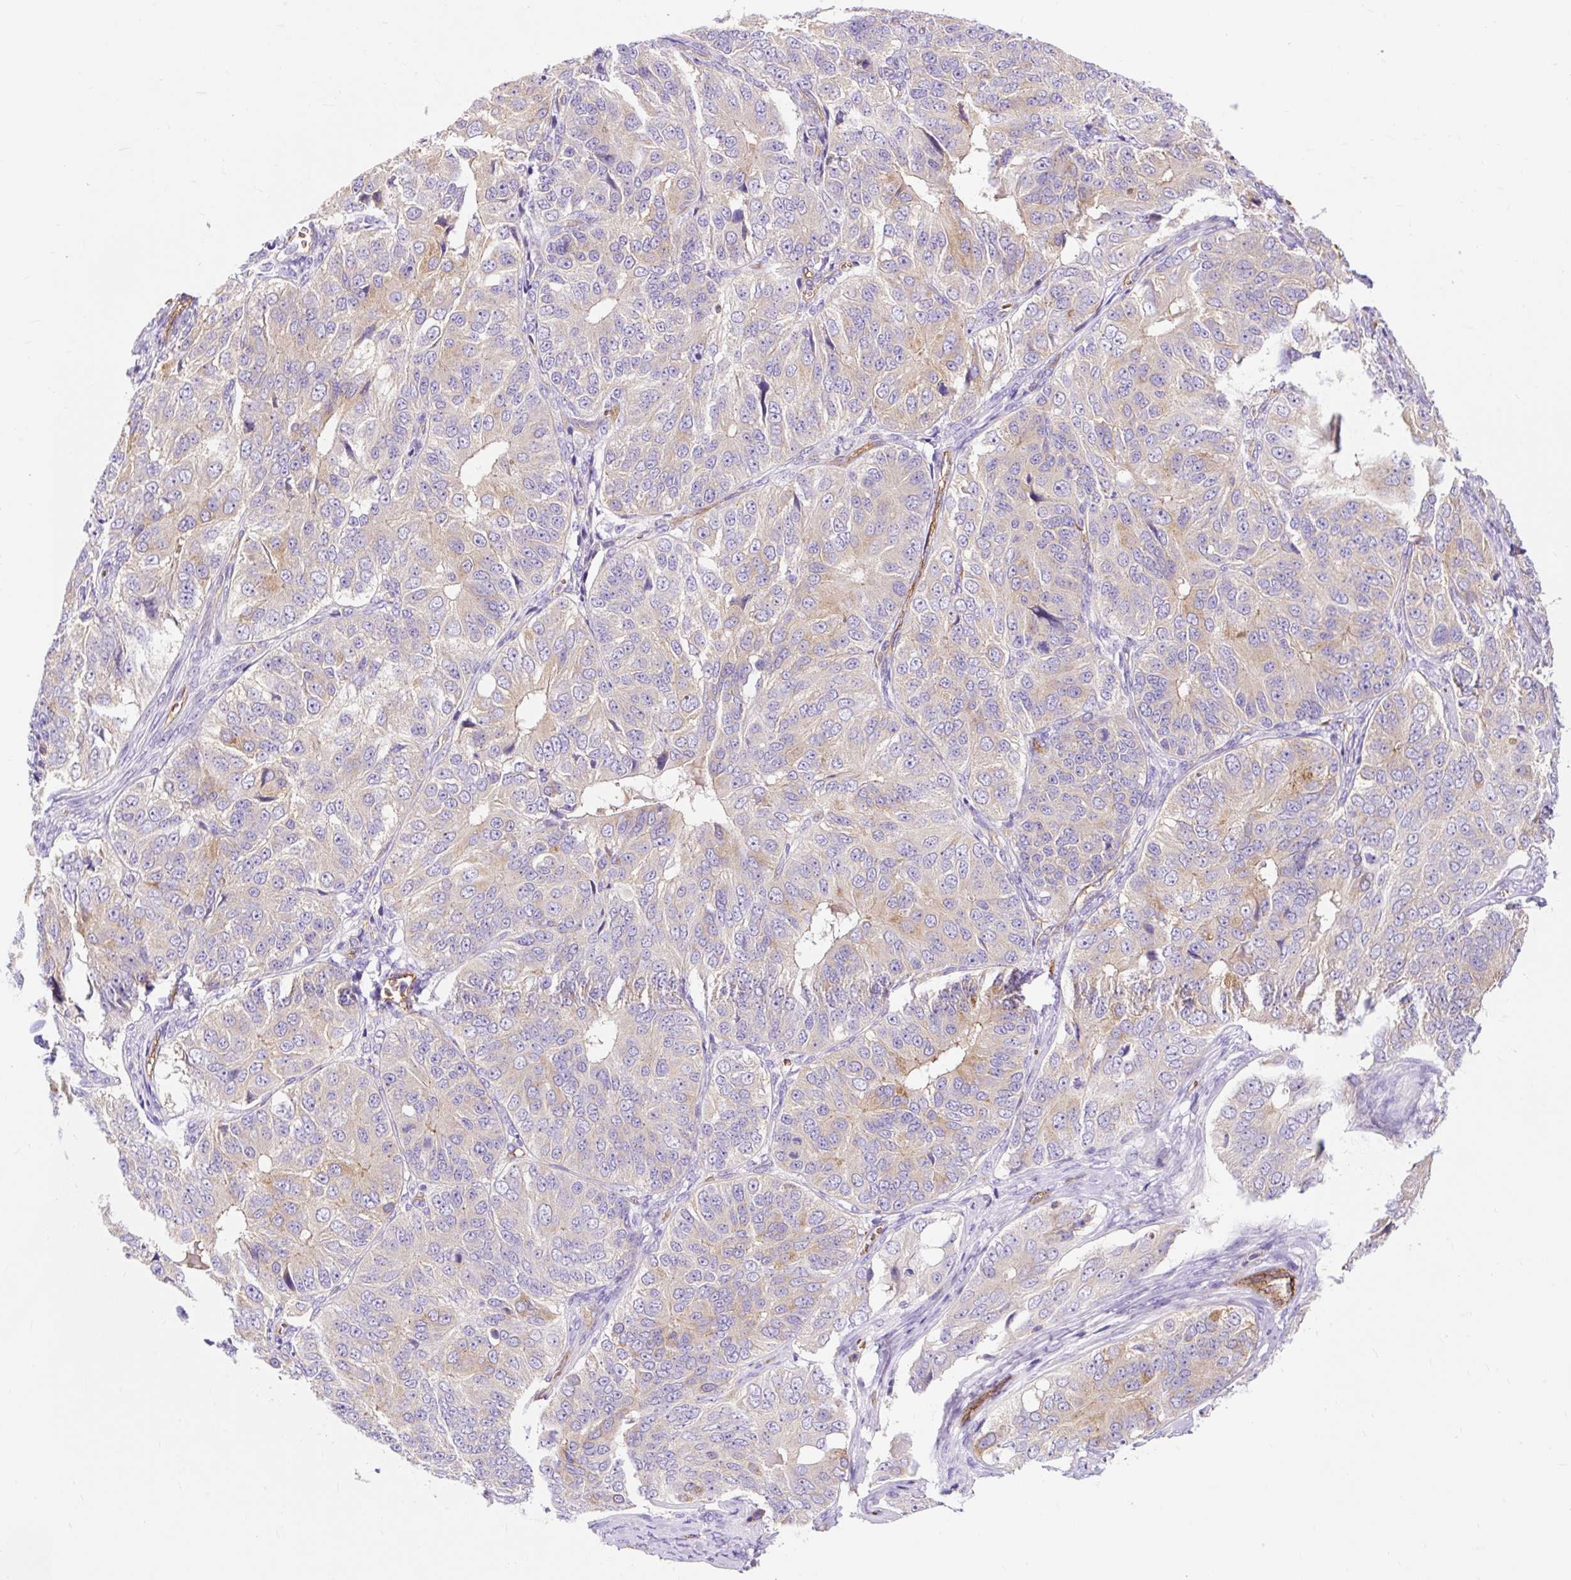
{"staining": {"intensity": "weak", "quantity": "25%-75%", "location": "cytoplasmic/membranous"}, "tissue": "ovarian cancer", "cell_type": "Tumor cells", "image_type": "cancer", "snomed": [{"axis": "morphology", "description": "Carcinoma, endometroid"}, {"axis": "topography", "description": "Ovary"}], "caption": "Immunohistochemical staining of human ovarian endometroid carcinoma demonstrates low levels of weak cytoplasmic/membranous protein positivity in approximately 25%-75% of tumor cells. (DAB (3,3'-diaminobenzidine) IHC with brightfield microscopy, high magnification).", "gene": "HIP1R", "patient": {"sex": "female", "age": 51}}